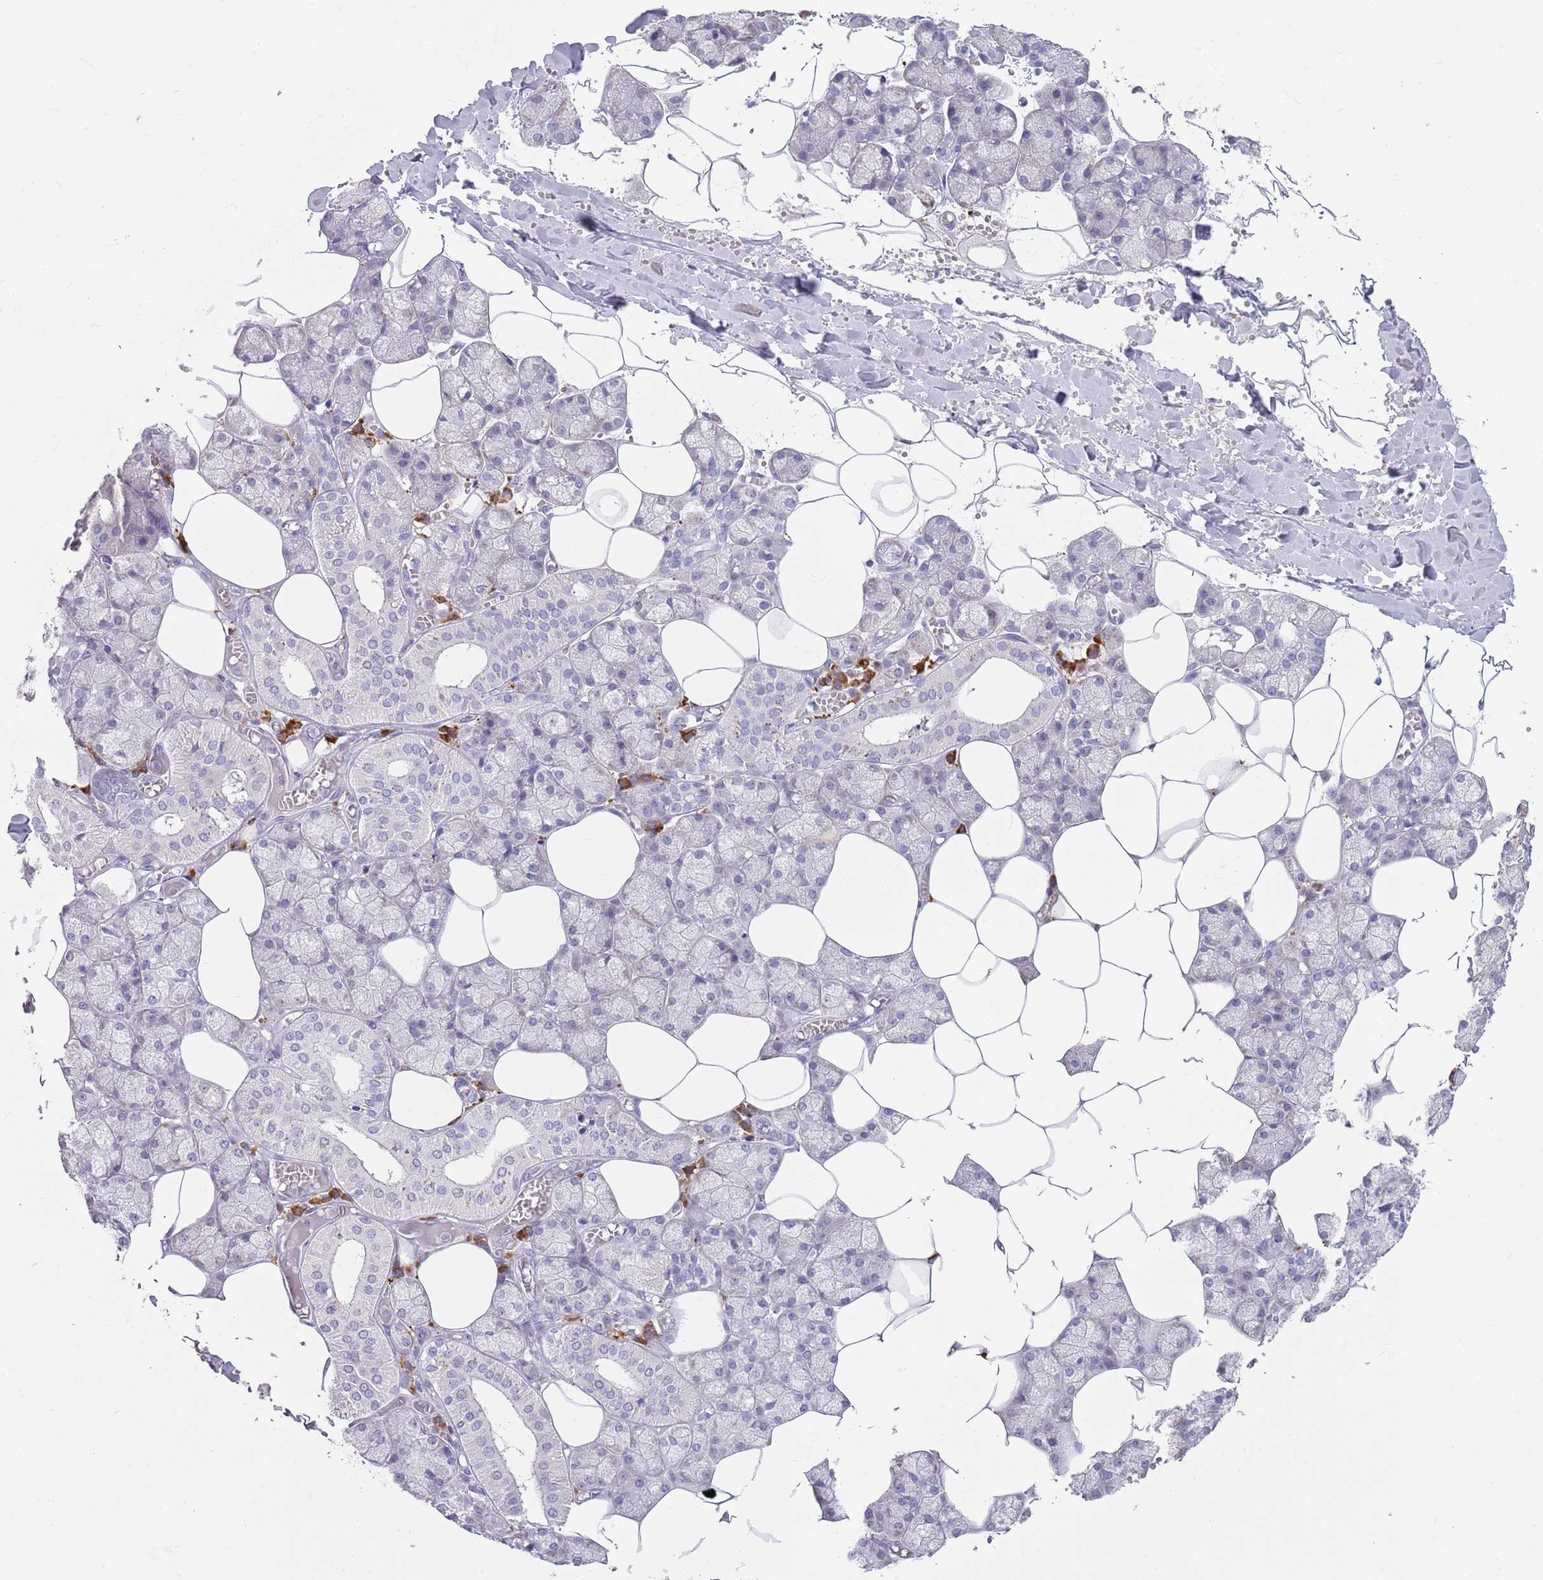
{"staining": {"intensity": "negative", "quantity": "none", "location": "none"}, "tissue": "salivary gland", "cell_type": "Glandular cells", "image_type": "normal", "snomed": [{"axis": "morphology", "description": "Normal tissue, NOS"}, {"axis": "topography", "description": "Salivary gland"}], "caption": "Immunohistochemistry of benign human salivary gland reveals no expression in glandular cells.", "gene": "TNRC6C", "patient": {"sex": "male", "age": 62}}